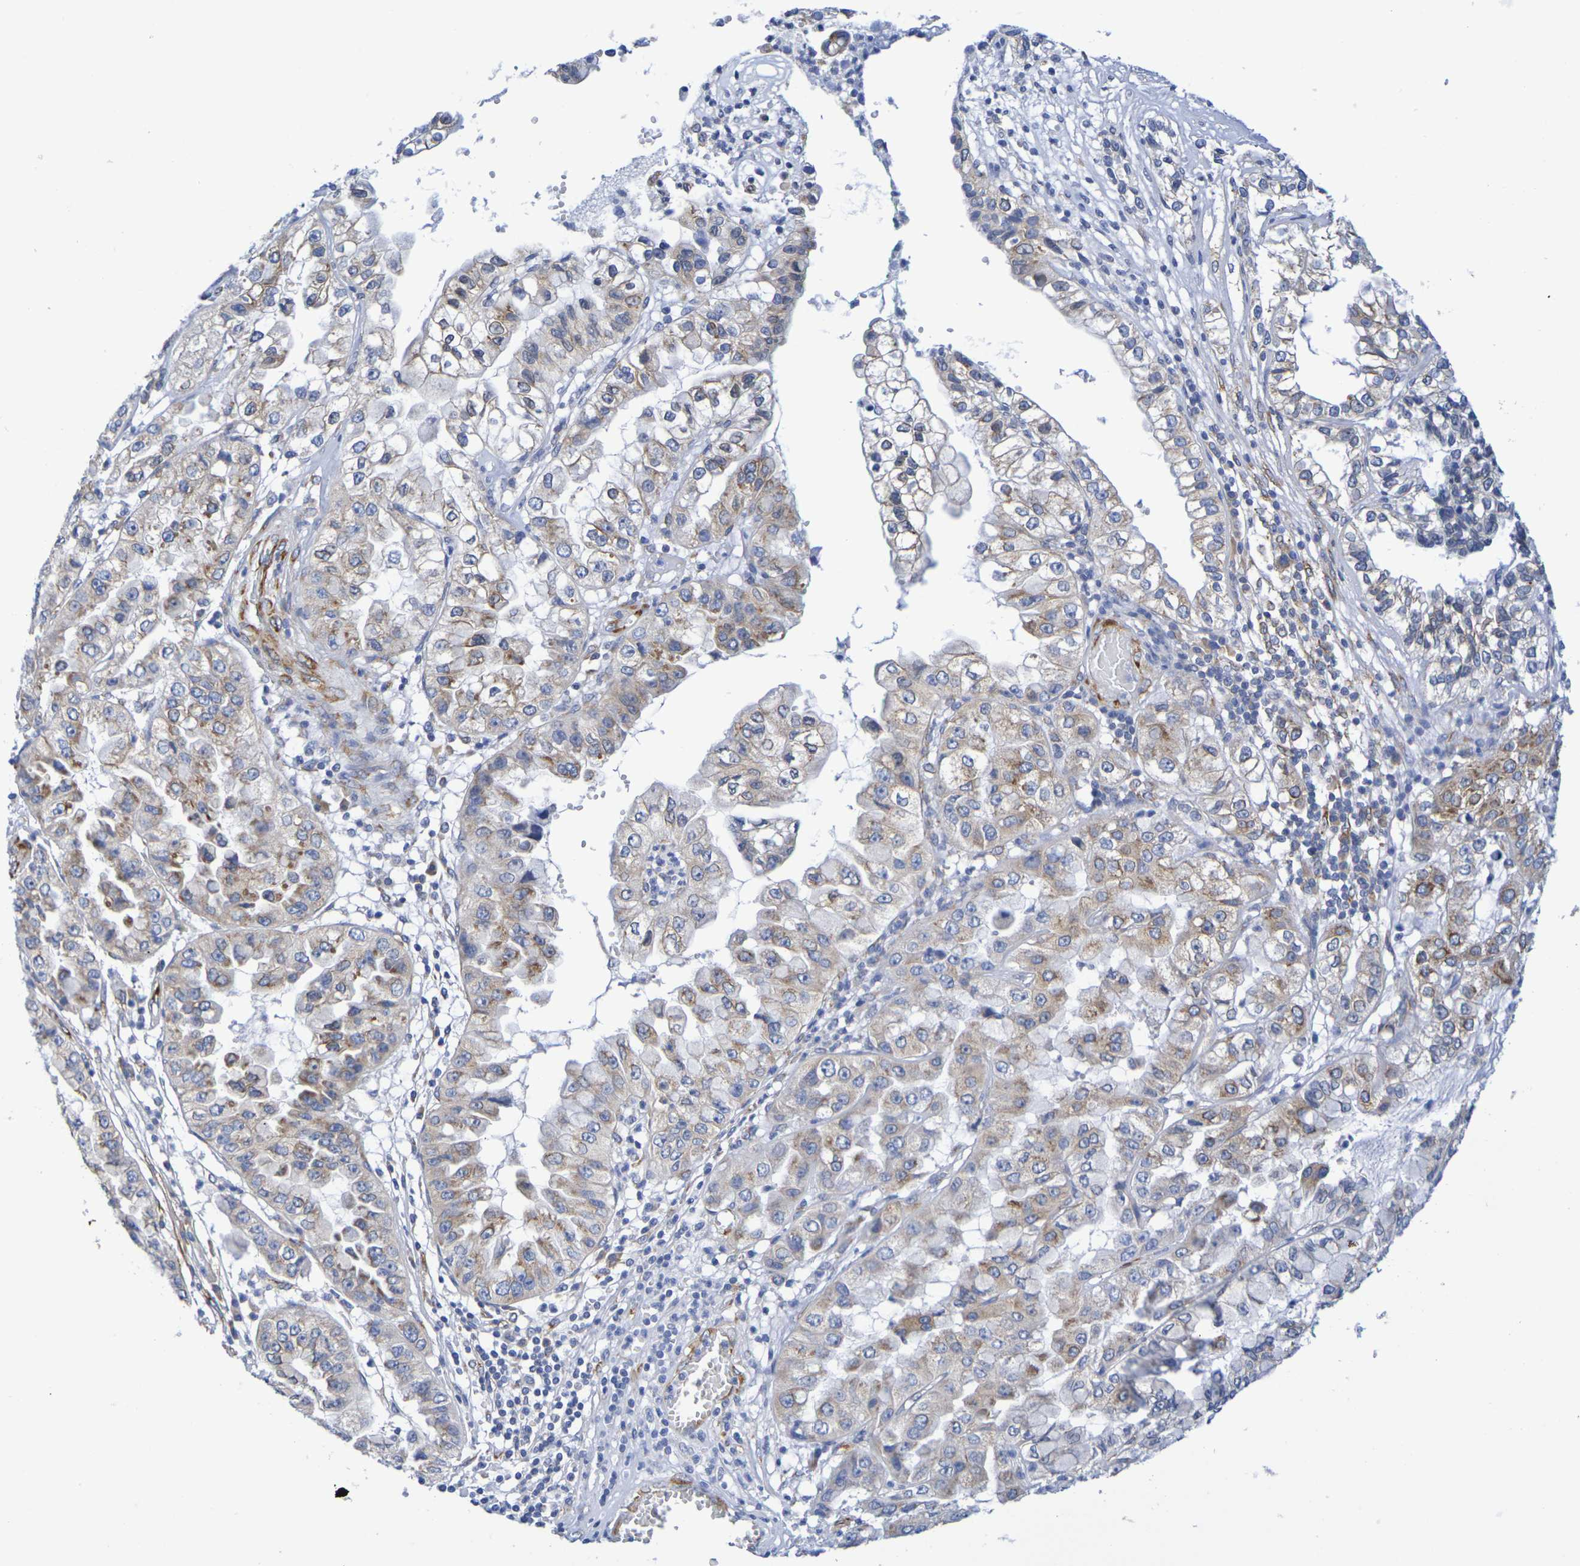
{"staining": {"intensity": "moderate", "quantity": ">75%", "location": "cytoplasmic/membranous"}, "tissue": "liver cancer", "cell_type": "Tumor cells", "image_type": "cancer", "snomed": [{"axis": "morphology", "description": "Cholangiocarcinoma"}, {"axis": "topography", "description": "Liver"}], "caption": "This histopathology image demonstrates liver cancer stained with immunohistochemistry (IHC) to label a protein in brown. The cytoplasmic/membranous of tumor cells show moderate positivity for the protein. Nuclei are counter-stained blue.", "gene": "TMCC3", "patient": {"sex": "female", "age": 79}}